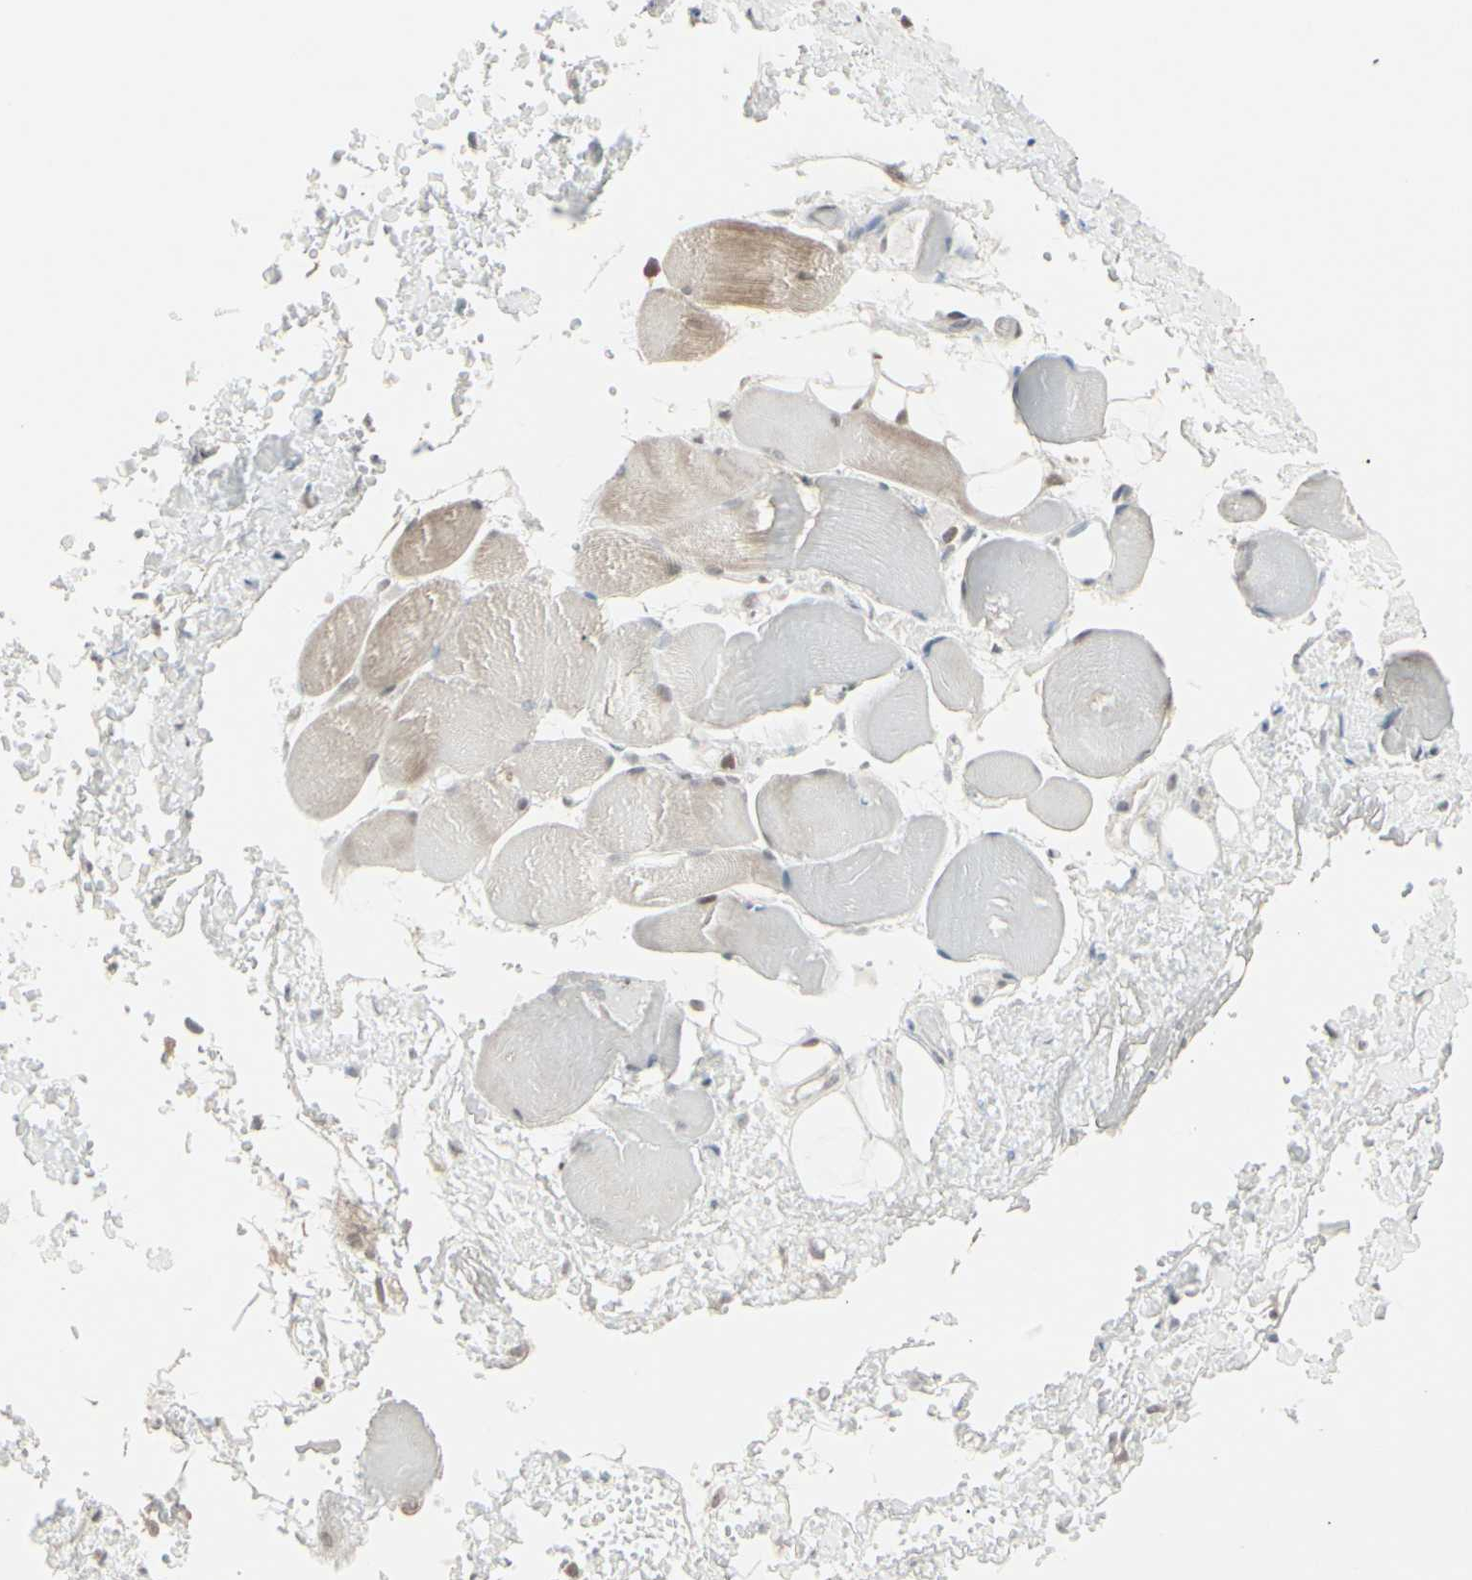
{"staining": {"intensity": "negative", "quantity": "none", "location": "none"}, "tissue": "adipose tissue", "cell_type": "Adipocytes", "image_type": "normal", "snomed": [{"axis": "morphology", "description": "Normal tissue, NOS"}, {"axis": "morphology", "description": "Inflammation, NOS"}, {"axis": "topography", "description": "Vascular tissue"}, {"axis": "topography", "description": "Salivary gland"}], "caption": "A high-resolution micrograph shows immunohistochemistry (IHC) staining of unremarkable adipose tissue, which reveals no significant positivity in adipocytes.", "gene": "SAMSN1", "patient": {"sex": "female", "age": 75}}